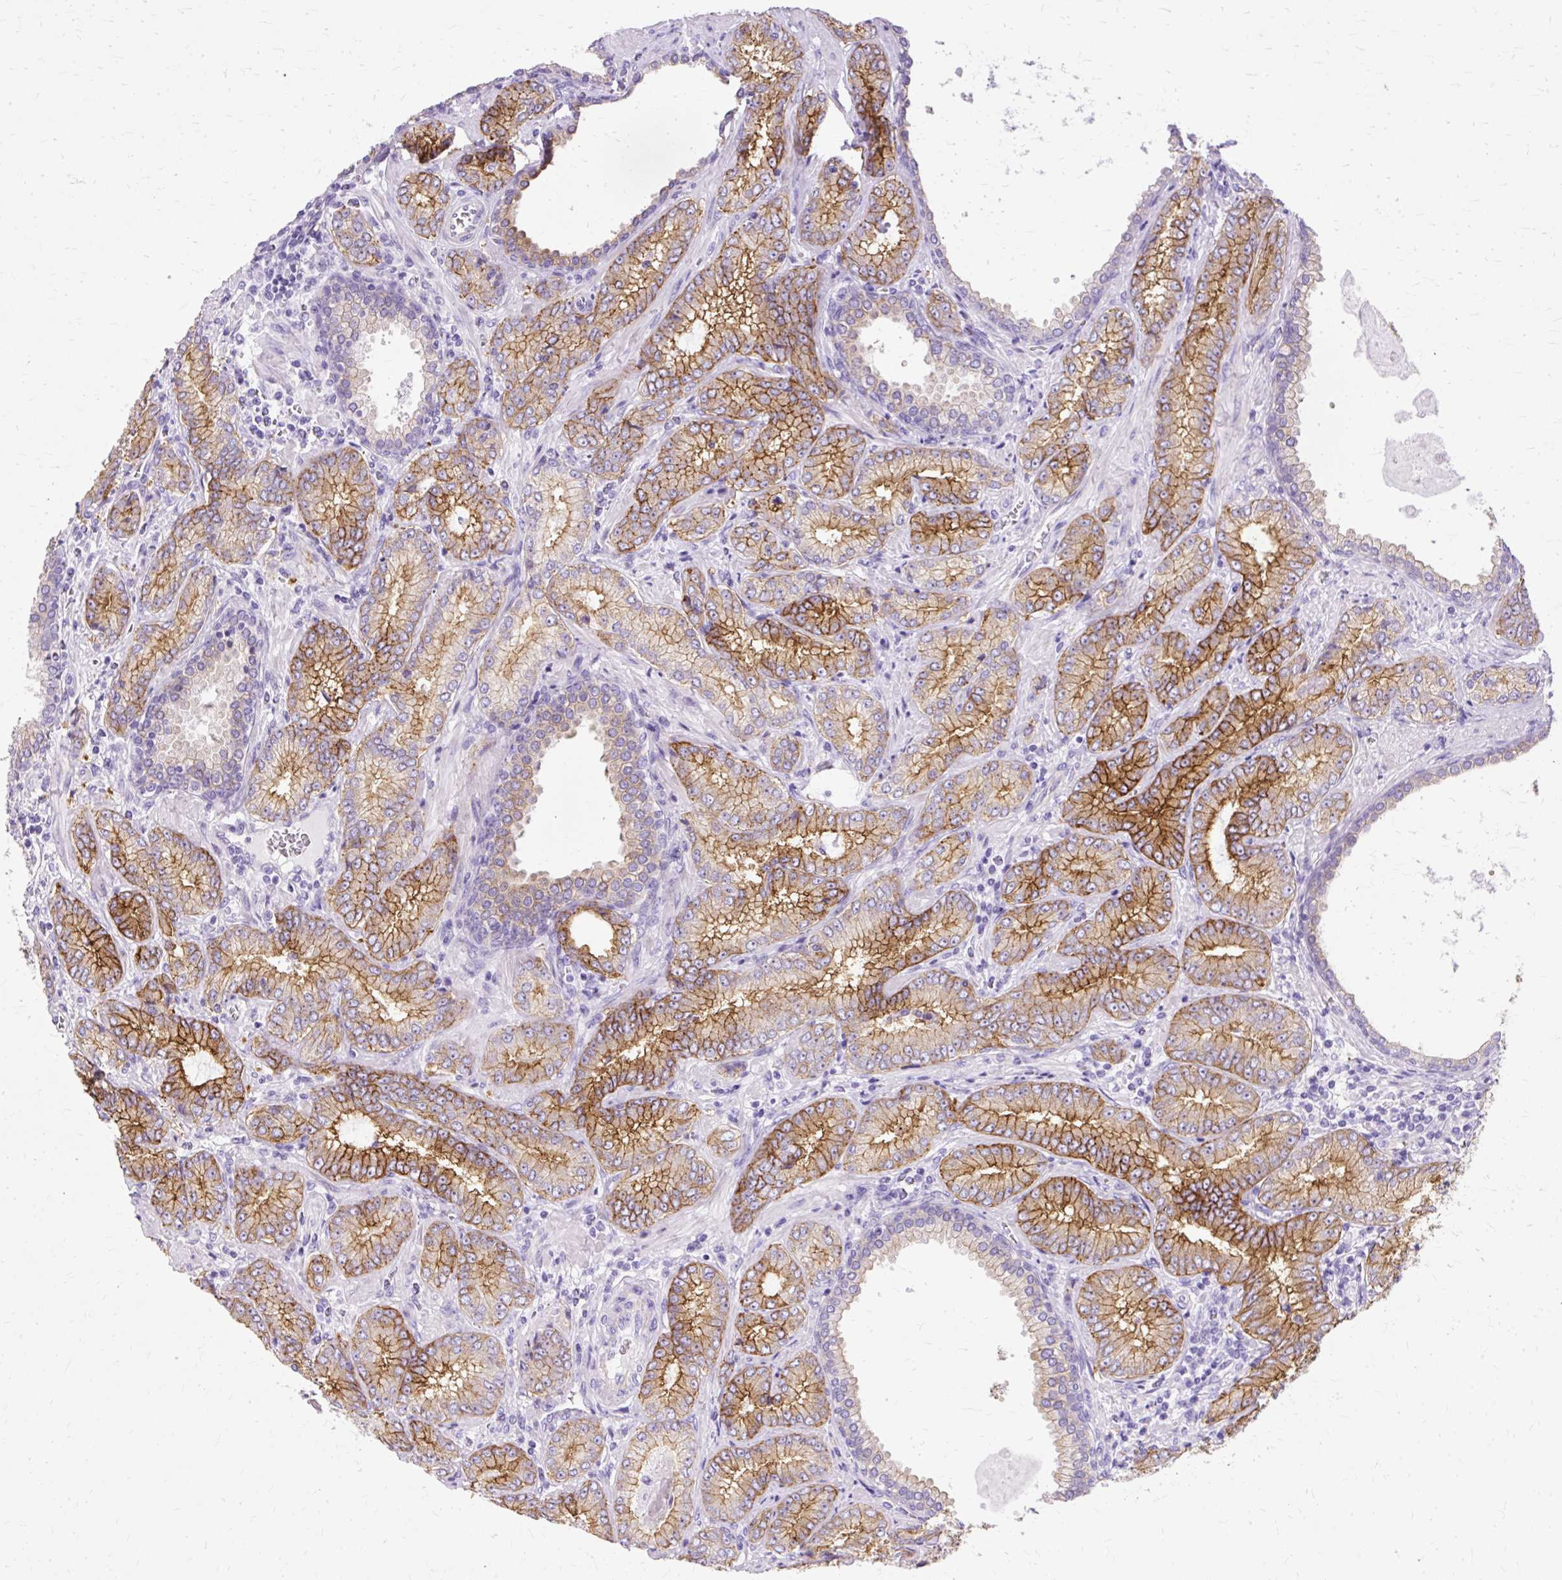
{"staining": {"intensity": "strong", "quantity": ">75%", "location": "cytoplasmic/membranous"}, "tissue": "prostate cancer", "cell_type": "Tumor cells", "image_type": "cancer", "snomed": [{"axis": "morphology", "description": "Adenocarcinoma, High grade"}, {"axis": "topography", "description": "Prostate"}], "caption": "IHC micrograph of human prostate cancer (adenocarcinoma (high-grade)) stained for a protein (brown), which shows high levels of strong cytoplasmic/membranous expression in approximately >75% of tumor cells.", "gene": "MYO6", "patient": {"sex": "male", "age": 72}}